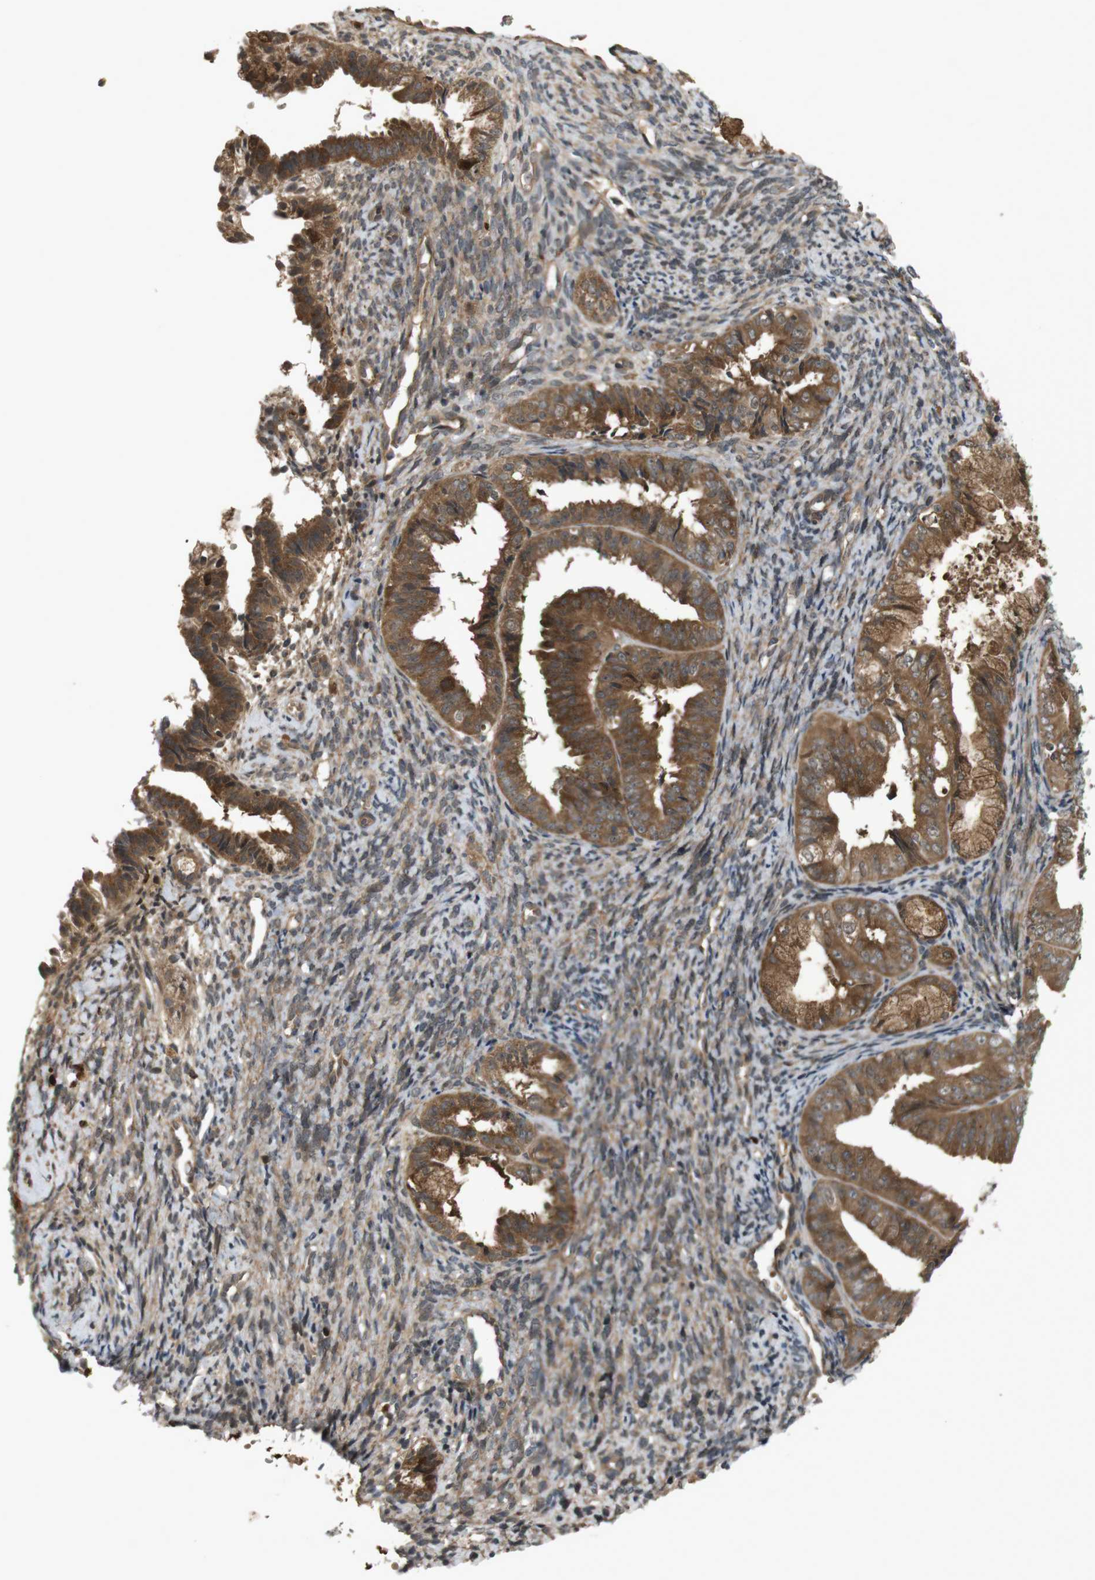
{"staining": {"intensity": "moderate", "quantity": ">75%", "location": "cytoplasmic/membranous"}, "tissue": "endometrial cancer", "cell_type": "Tumor cells", "image_type": "cancer", "snomed": [{"axis": "morphology", "description": "Adenocarcinoma, NOS"}, {"axis": "topography", "description": "Endometrium"}], "caption": "DAB (3,3'-diaminobenzidine) immunohistochemical staining of human endometrial cancer demonstrates moderate cytoplasmic/membranous protein expression in about >75% of tumor cells.", "gene": "NFKBIE", "patient": {"sex": "female", "age": 63}}